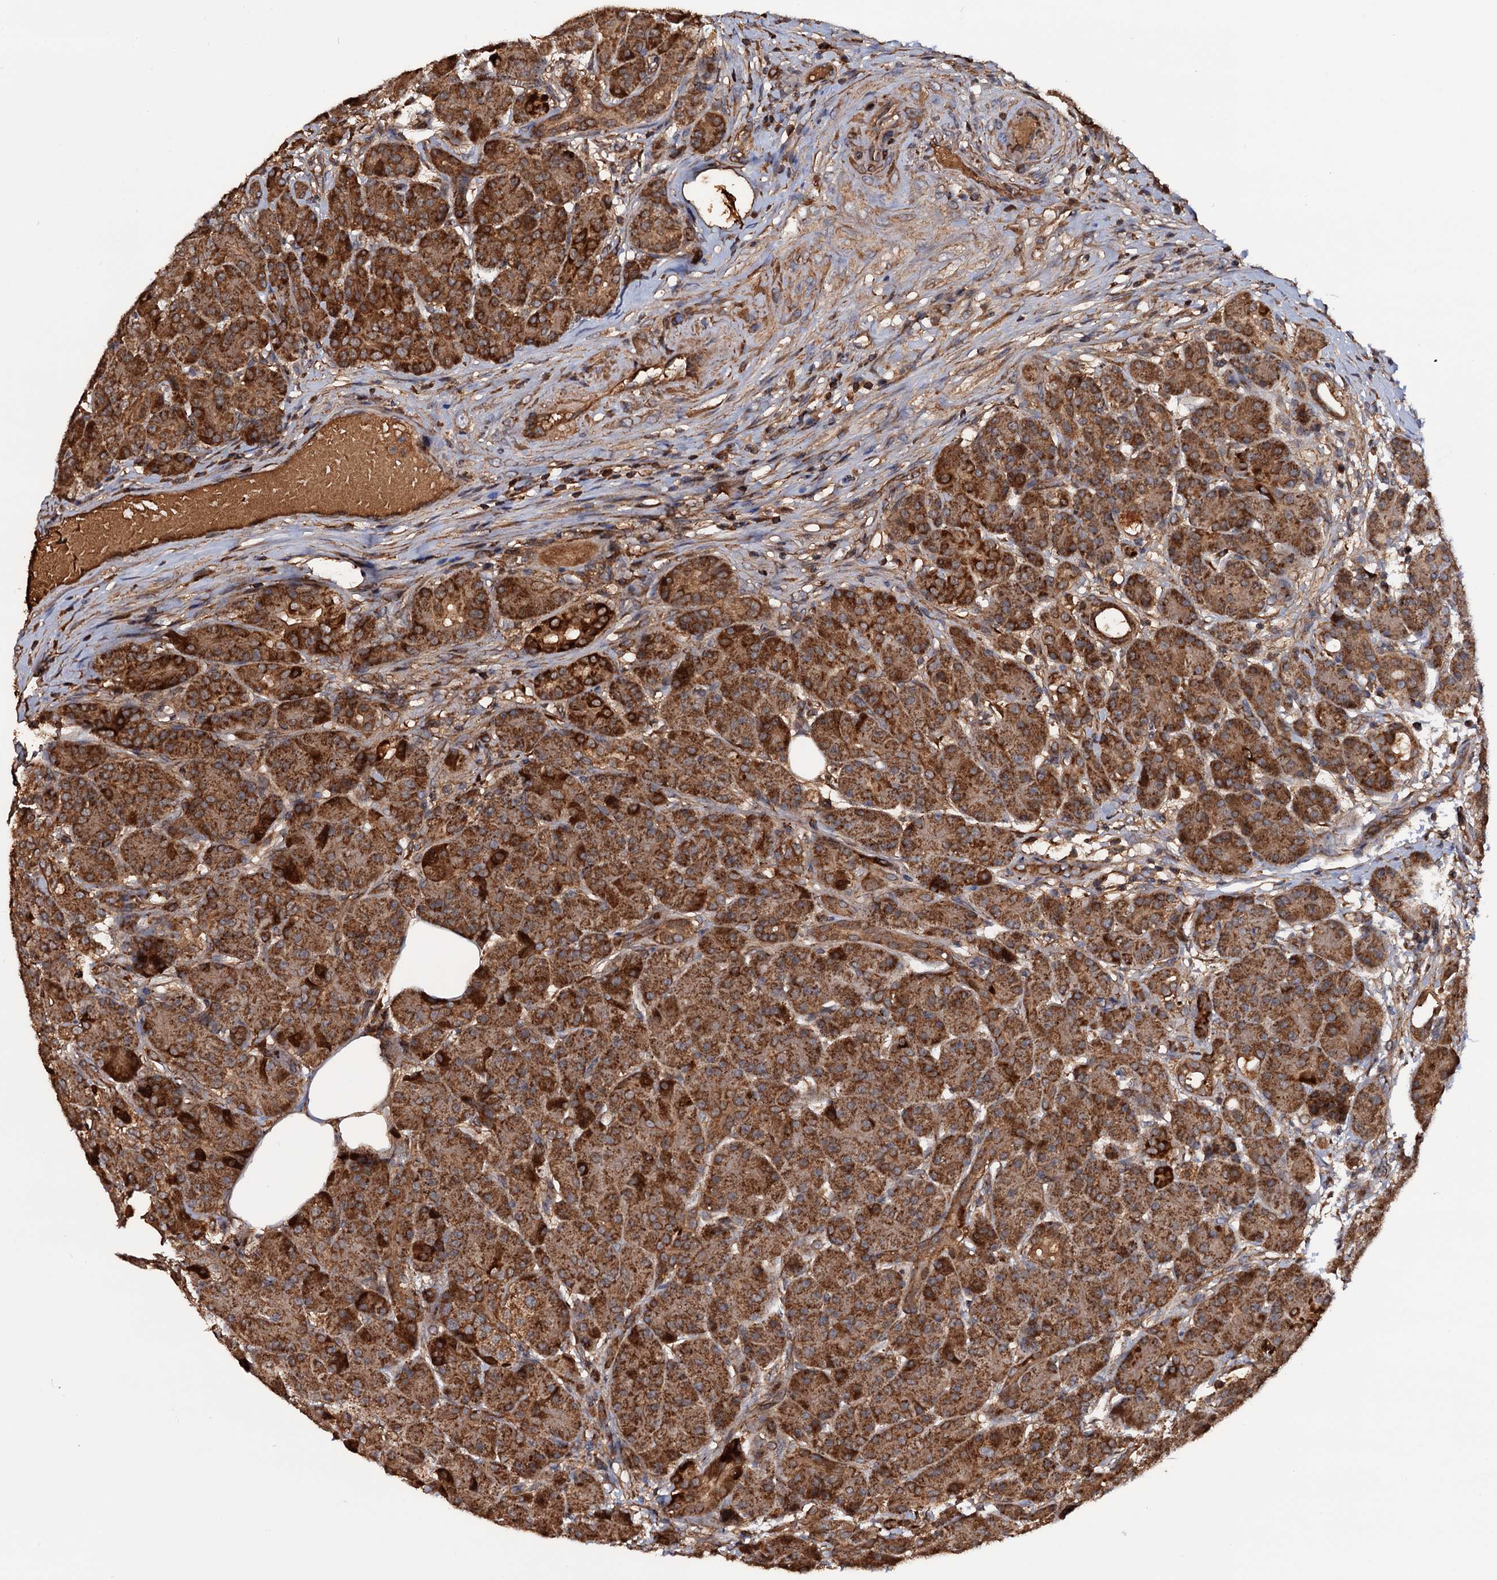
{"staining": {"intensity": "strong", "quantity": ">75%", "location": "cytoplasmic/membranous"}, "tissue": "pancreas", "cell_type": "Exocrine glandular cells", "image_type": "normal", "snomed": [{"axis": "morphology", "description": "Normal tissue, NOS"}, {"axis": "topography", "description": "Pancreas"}], "caption": "About >75% of exocrine glandular cells in benign human pancreas exhibit strong cytoplasmic/membranous protein expression as visualized by brown immunohistochemical staining.", "gene": "MRPL42", "patient": {"sex": "male", "age": 63}}